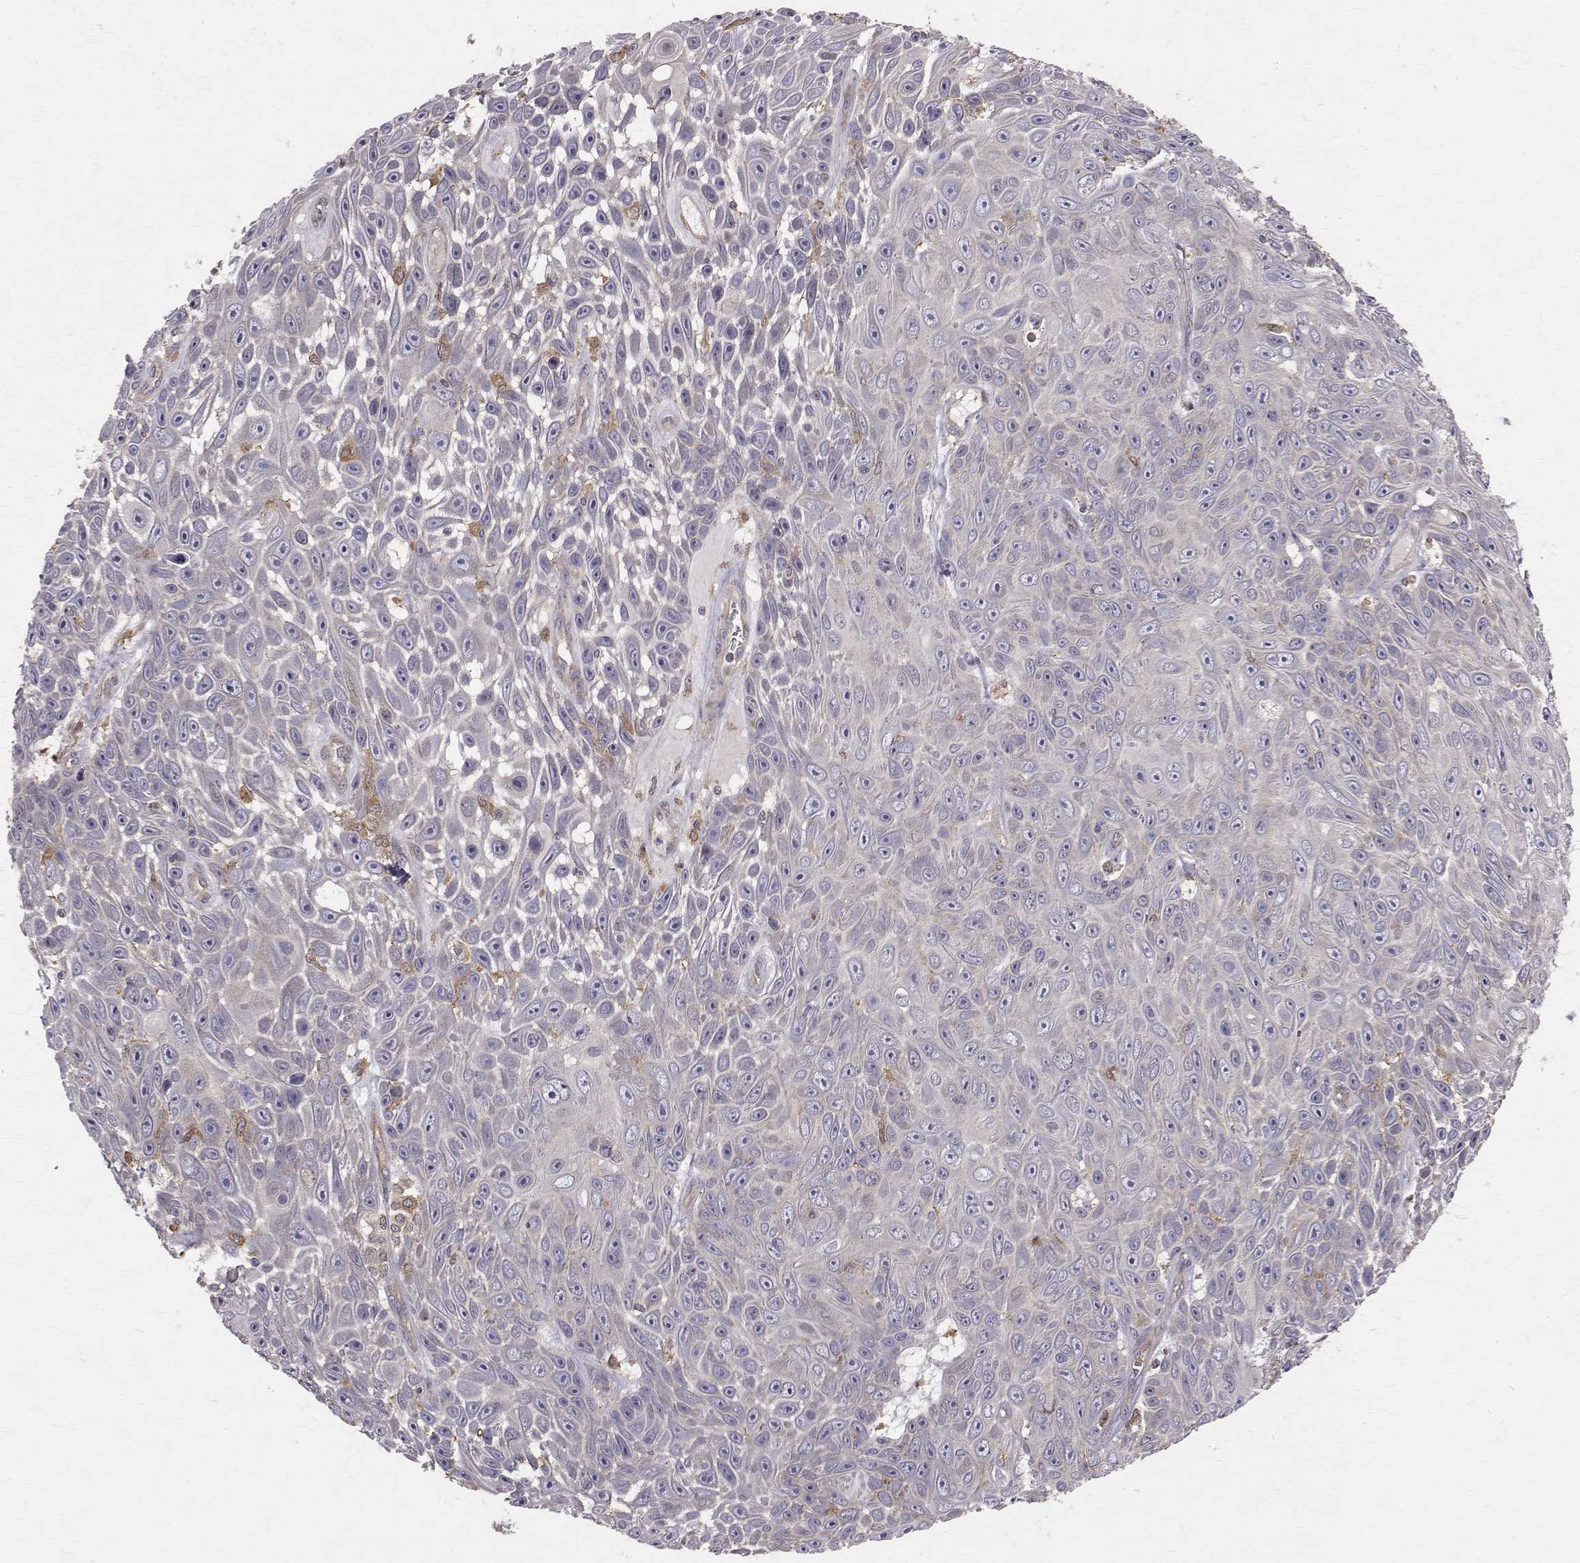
{"staining": {"intensity": "negative", "quantity": "none", "location": "none"}, "tissue": "skin cancer", "cell_type": "Tumor cells", "image_type": "cancer", "snomed": [{"axis": "morphology", "description": "Squamous cell carcinoma, NOS"}, {"axis": "topography", "description": "Skin"}], "caption": "The photomicrograph shows no significant positivity in tumor cells of squamous cell carcinoma (skin).", "gene": "FARSB", "patient": {"sex": "male", "age": 82}}